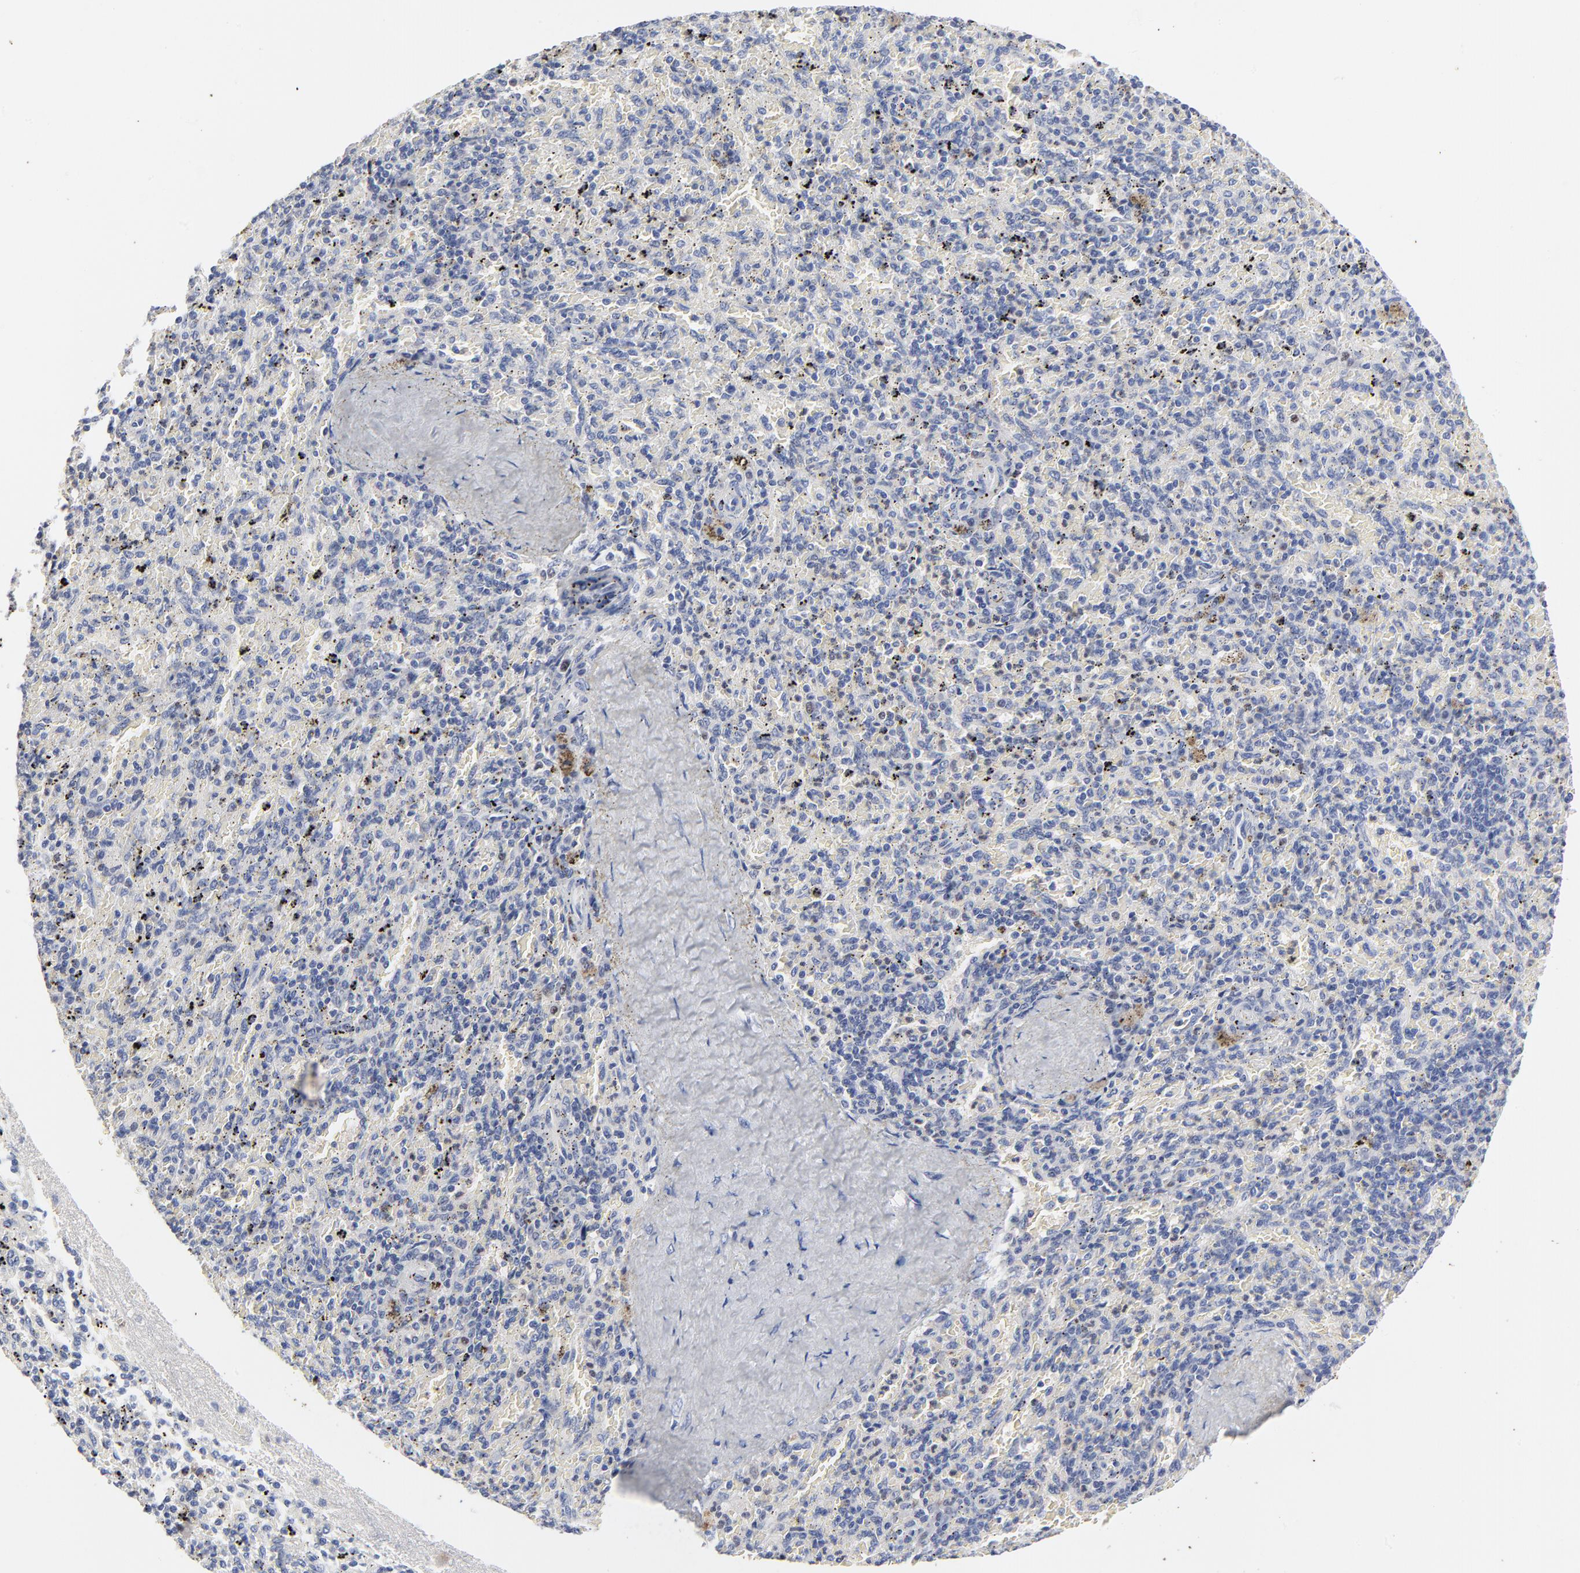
{"staining": {"intensity": "negative", "quantity": "none", "location": "none"}, "tissue": "spleen", "cell_type": "Cells in red pulp", "image_type": "normal", "snomed": [{"axis": "morphology", "description": "Normal tissue, NOS"}, {"axis": "topography", "description": "Spleen"}], "caption": "A histopathology image of spleen stained for a protein displays no brown staining in cells in red pulp. (Stains: DAB immunohistochemistry with hematoxylin counter stain, Microscopy: brightfield microscopy at high magnification).", "gene": "AADAC", "patient": {"sex": "female", "age": 43}}